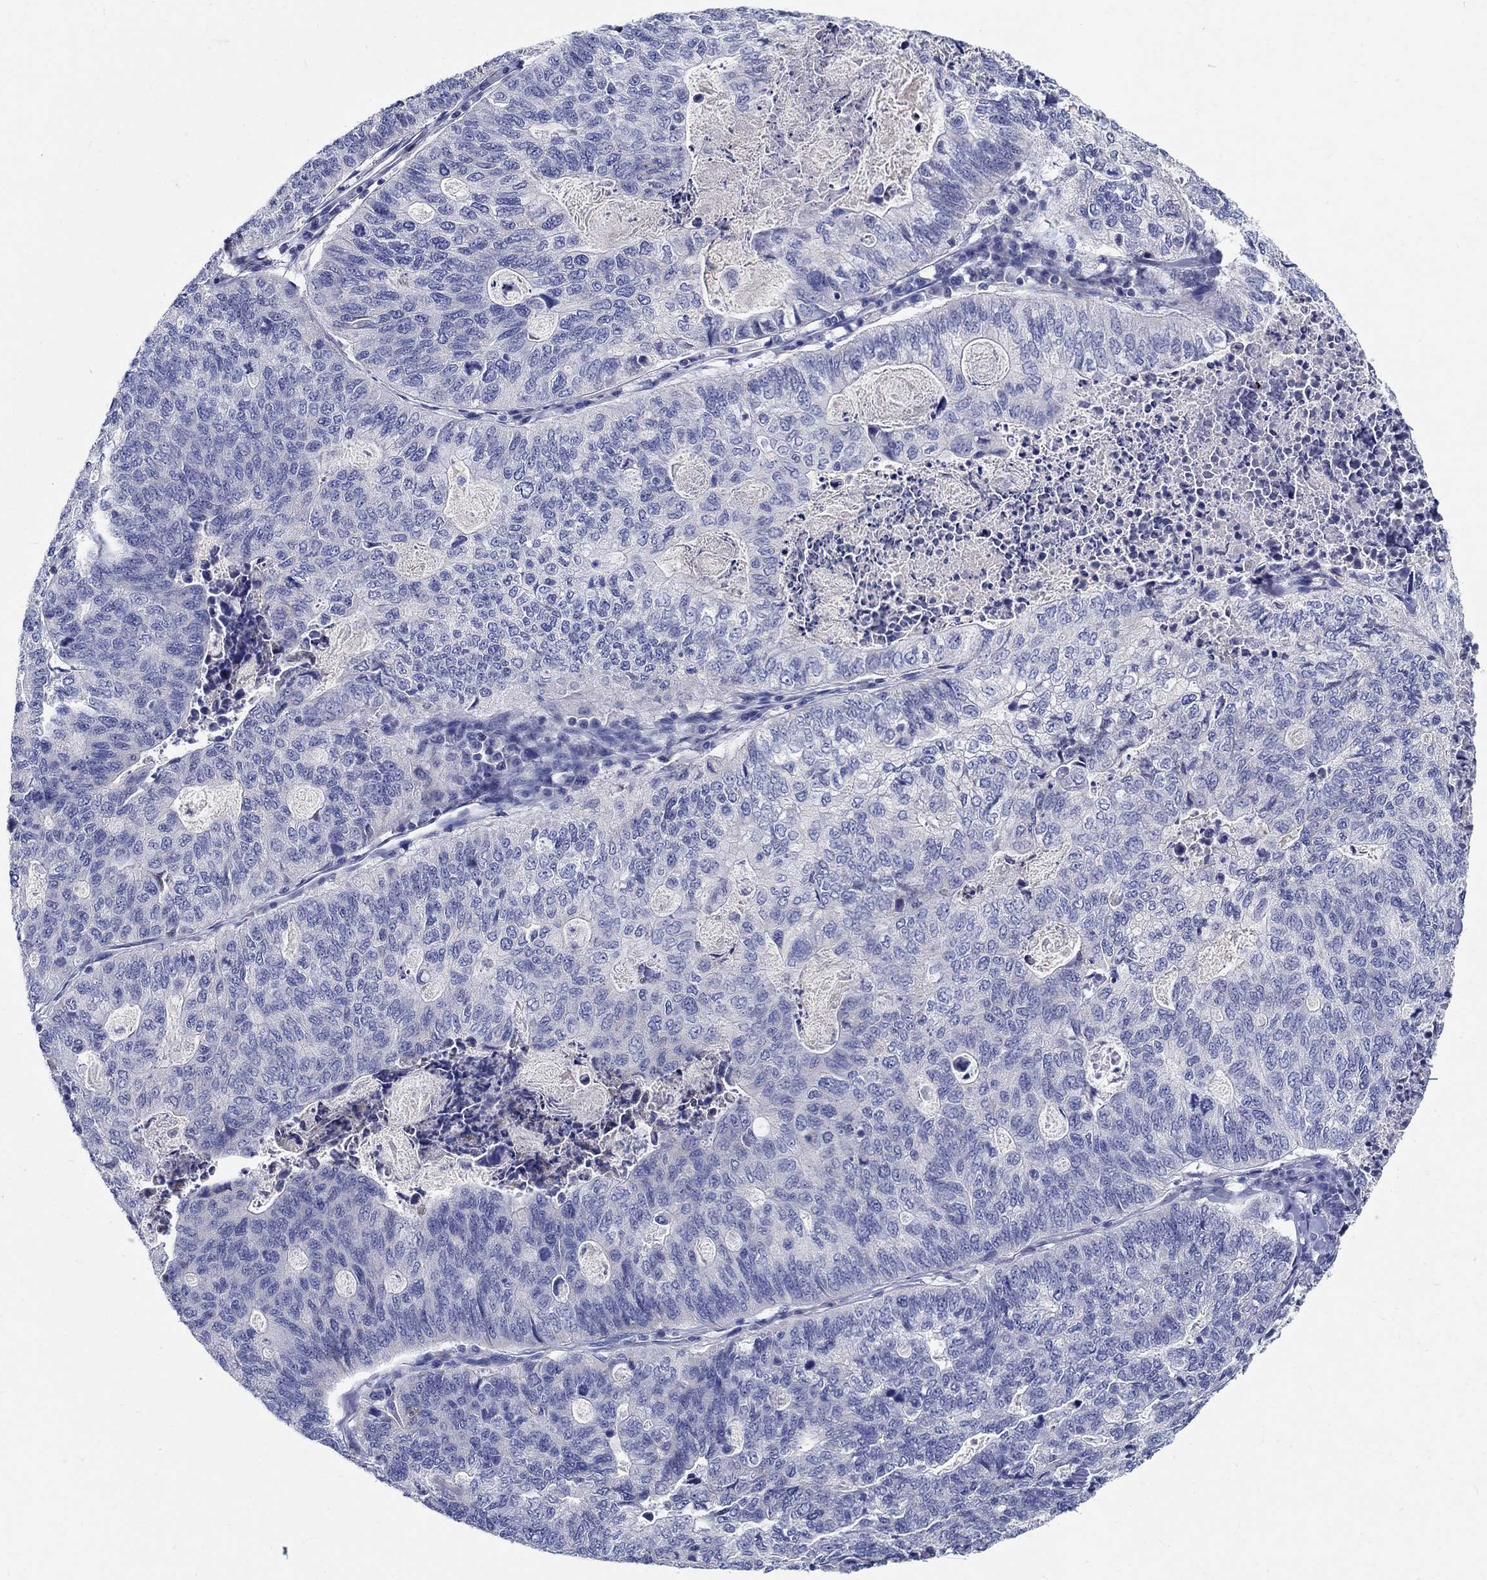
{"staining": {"intensity": "negative", "quantity": "none", "location": "none"}, "tissue": "stomach cancer", "cell_type": "Tumor cells", "image_type": "cancer", "snomed": [{"axis": "morphology", "description": "Adenocarcinoma, NOS"}, {"axis": "topography", "description": "Stomach, upper"}], "caption": "Stomach cancer (adenocarcinoma) was stained to show a protein in brown. There is no significant expression in tumor cells.", "gene": "CRYGD", "patient": {"sex": "female", "age": 67}}